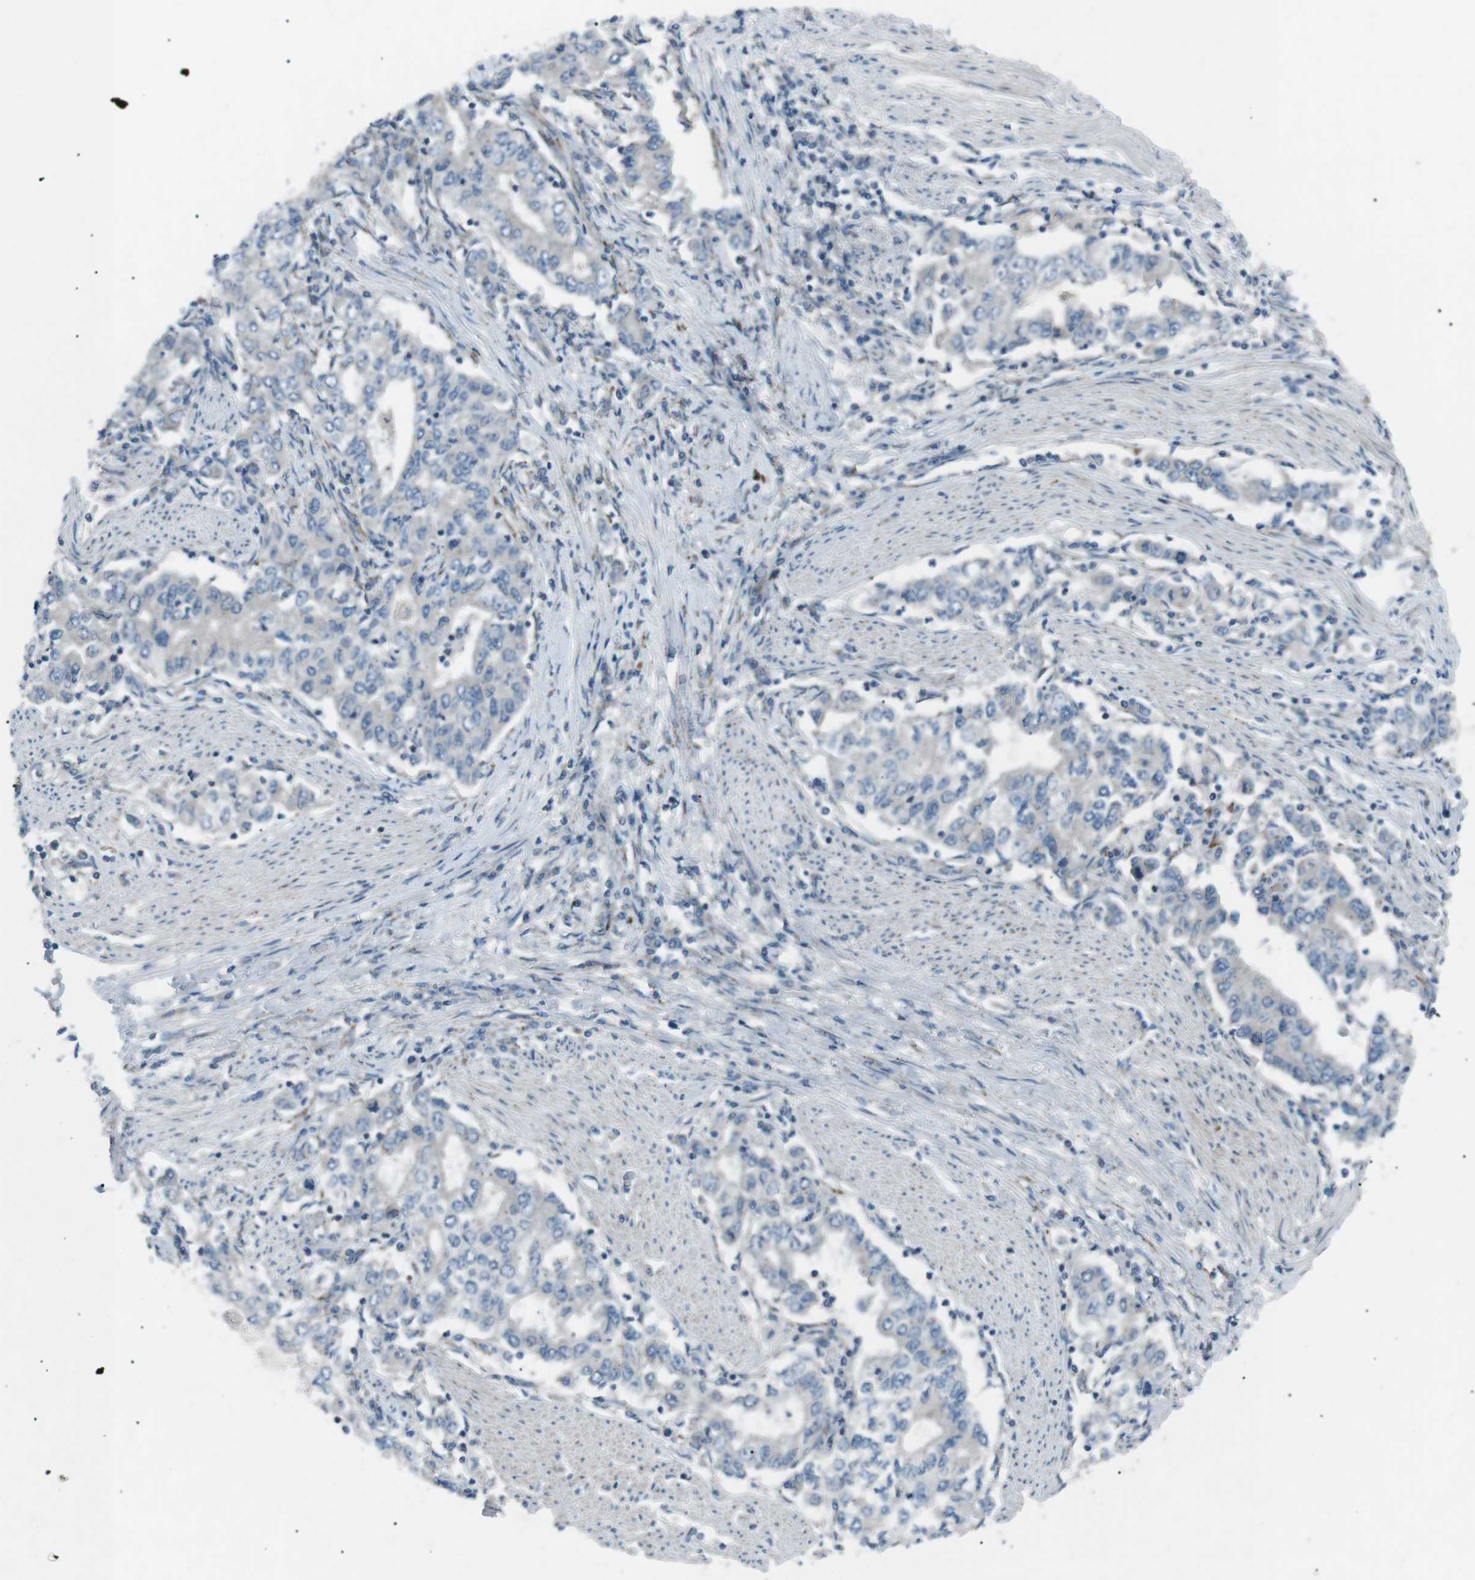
{"staining": {"intensity": "negative", "quantity": "none", "location": "none"}, "tissue": "stomach cancer", "cell_type": "Tumor cells", "image_type": "cancer", "snomed": [{"axis": "morphology", "description": "Adenocarcinoma, NOS"}, {"axis": "topography", "description": "Stomach, lower"}], "caption": "Micrograph shows no significant protein staining in tumor cells of stomach cancer.", "gene": "ARID5B", "patient": {"sex": "female", "age": 72}}